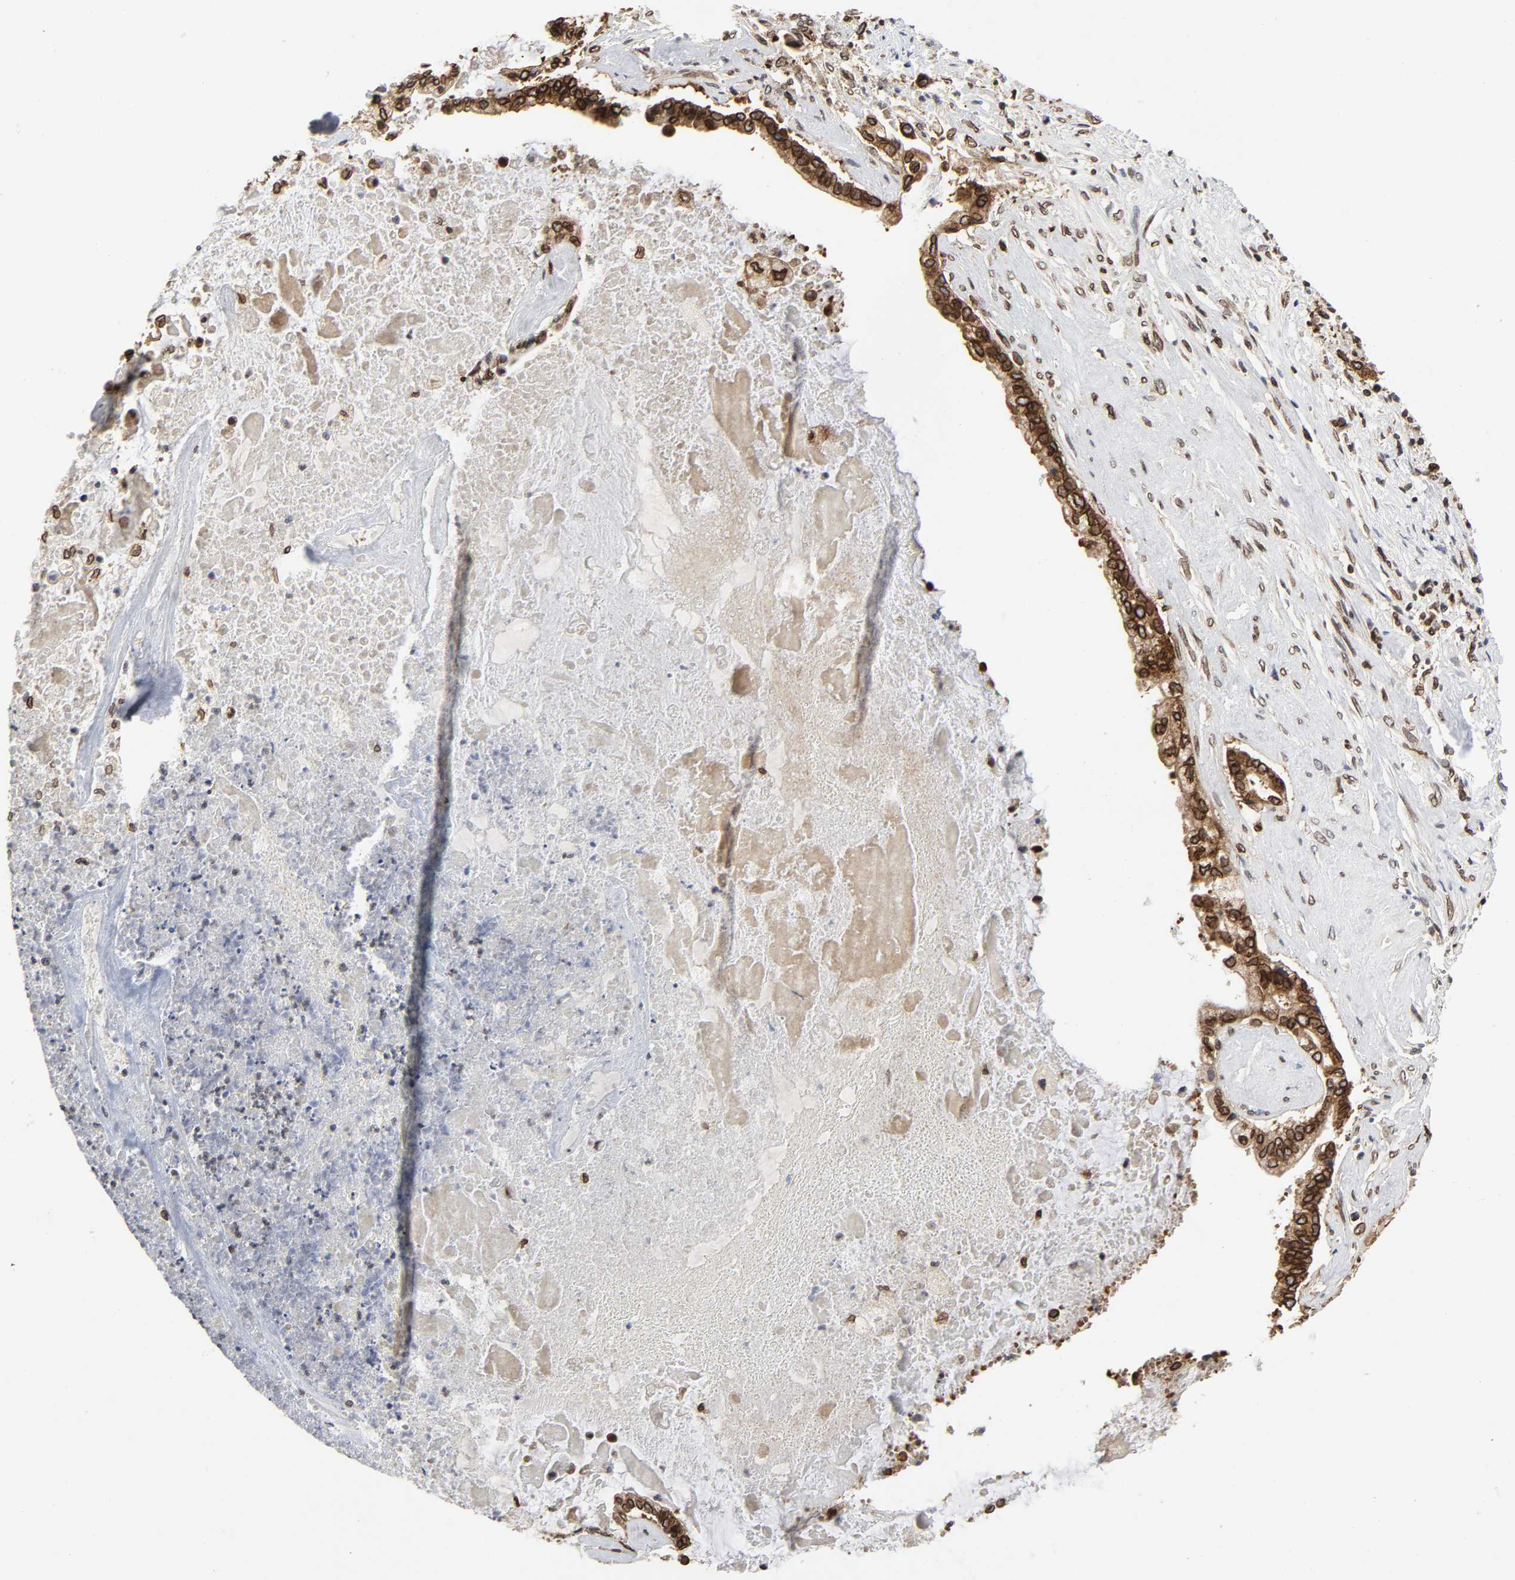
{"staining": {"intensity": "strong", "quantity": ">75%", "location": "cytoplasmic/membranous,nuclear"}, "tissue": "liver cancer", "cell_type": "Tumor cells", "image_type": "cancer", "snomed": [{"axis": "morphology", "description": "Cholangiocarcinoma"}, {"axis": "topography", "description": "Liver"}], "caption": "Protein expression analysis of human liver cancer reveals strong cytoplasmic/membranous and nuclear positivity in about >75% of tumor cells. (Brightfield microscopy of DAB IHC at high magnification).", "gene": "RANGAP1", "patient": {"sex": "male", "age": 57}}